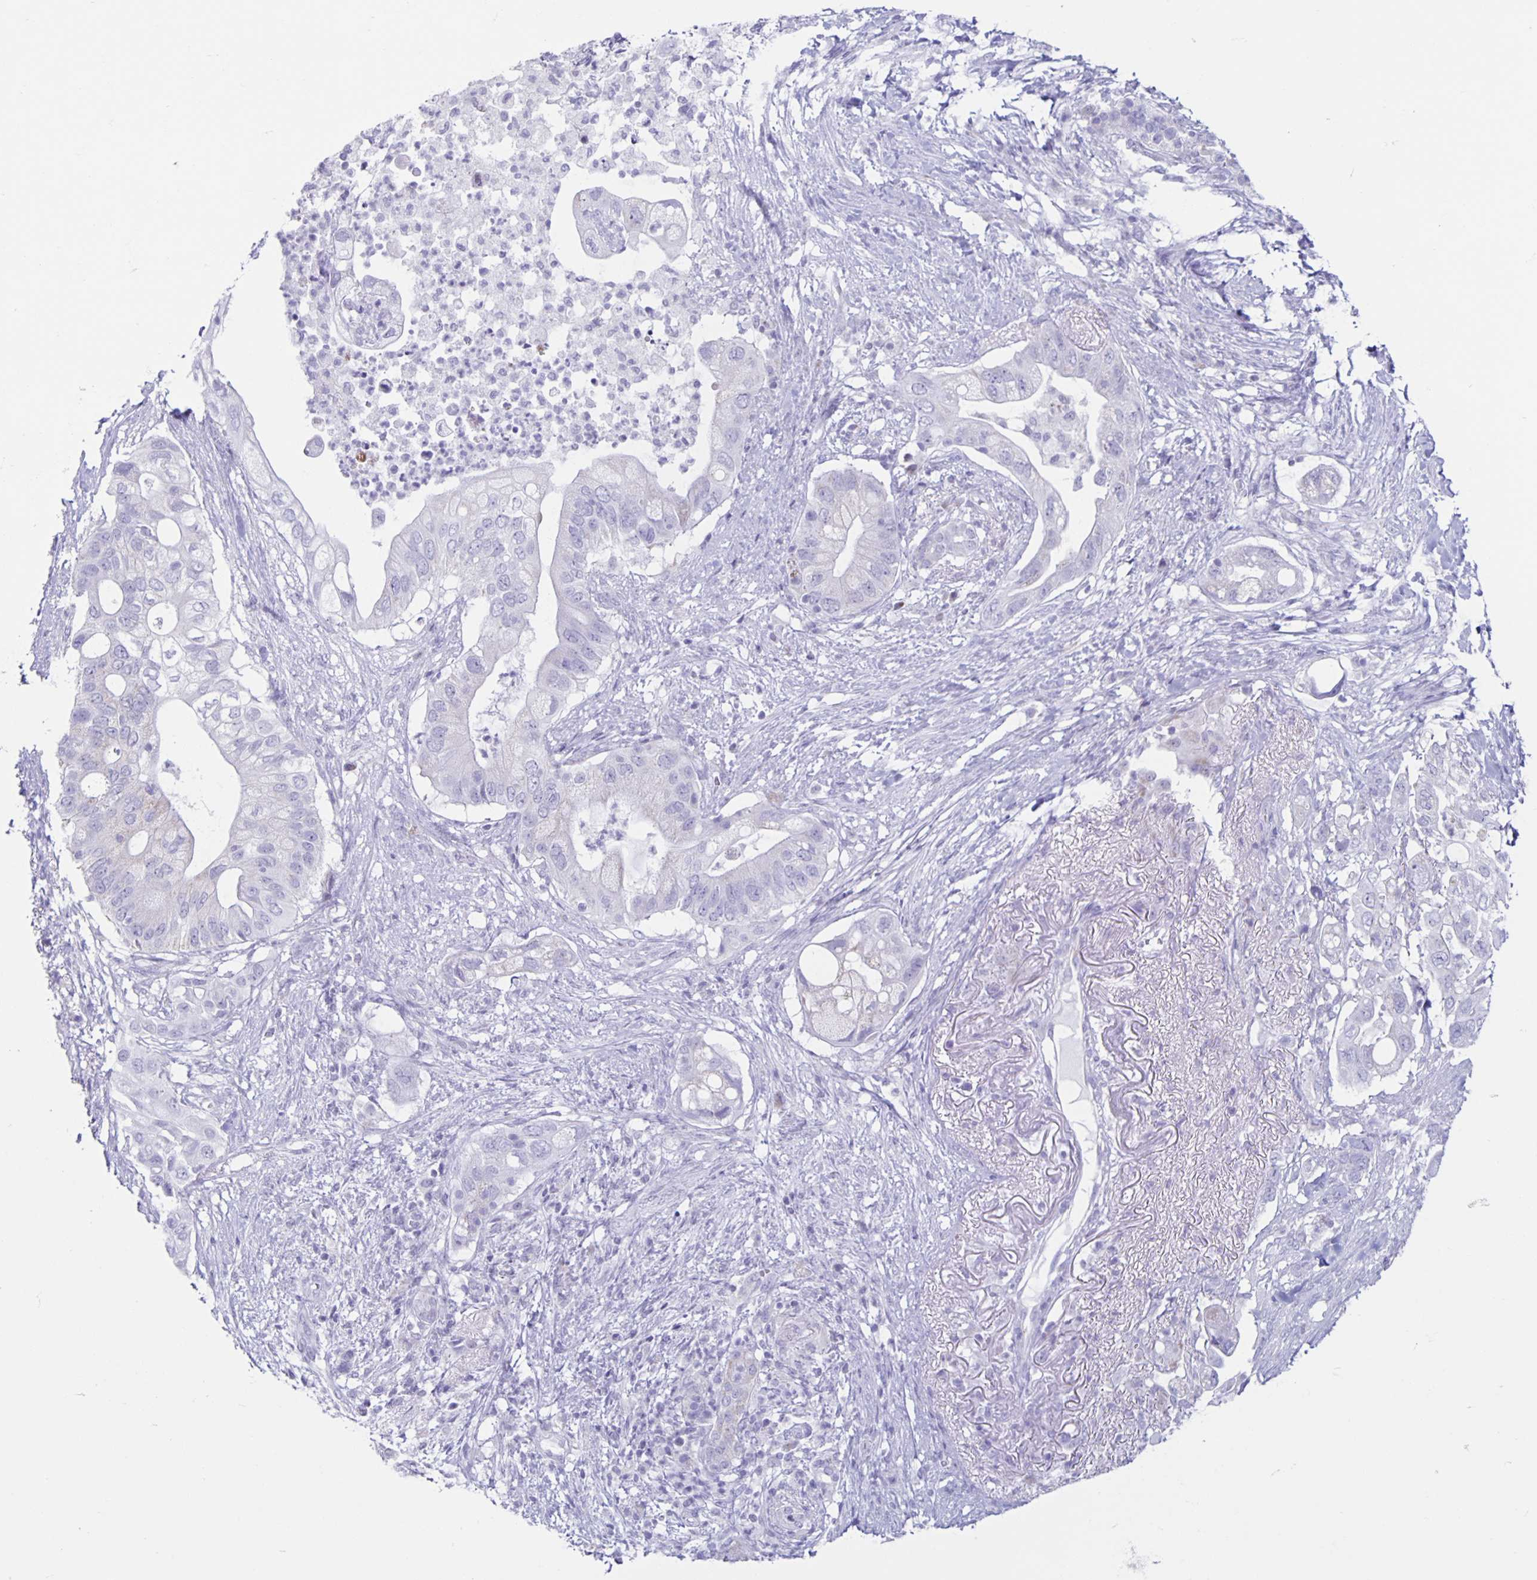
{"staining": {"intensity": "negative", "quantity": "none", "location": "none"}, "tissue": "pancreatic cancer", "cell_type": "Tumor cells", "image_type": "cancer", "snomed": [{"axis": "morphology", "description": "Adenocarcinoma, NOS"}, {"axis": "topography", "description": "Pancreas"}], "caption": "High power microscopy histopathology image of an IHC micrograph of pancreatic adenocarcinoma, revealing no significant expression in tumor cells.", "gene": "CT45A5", "patient": {"sex": "female", "age": 72}}